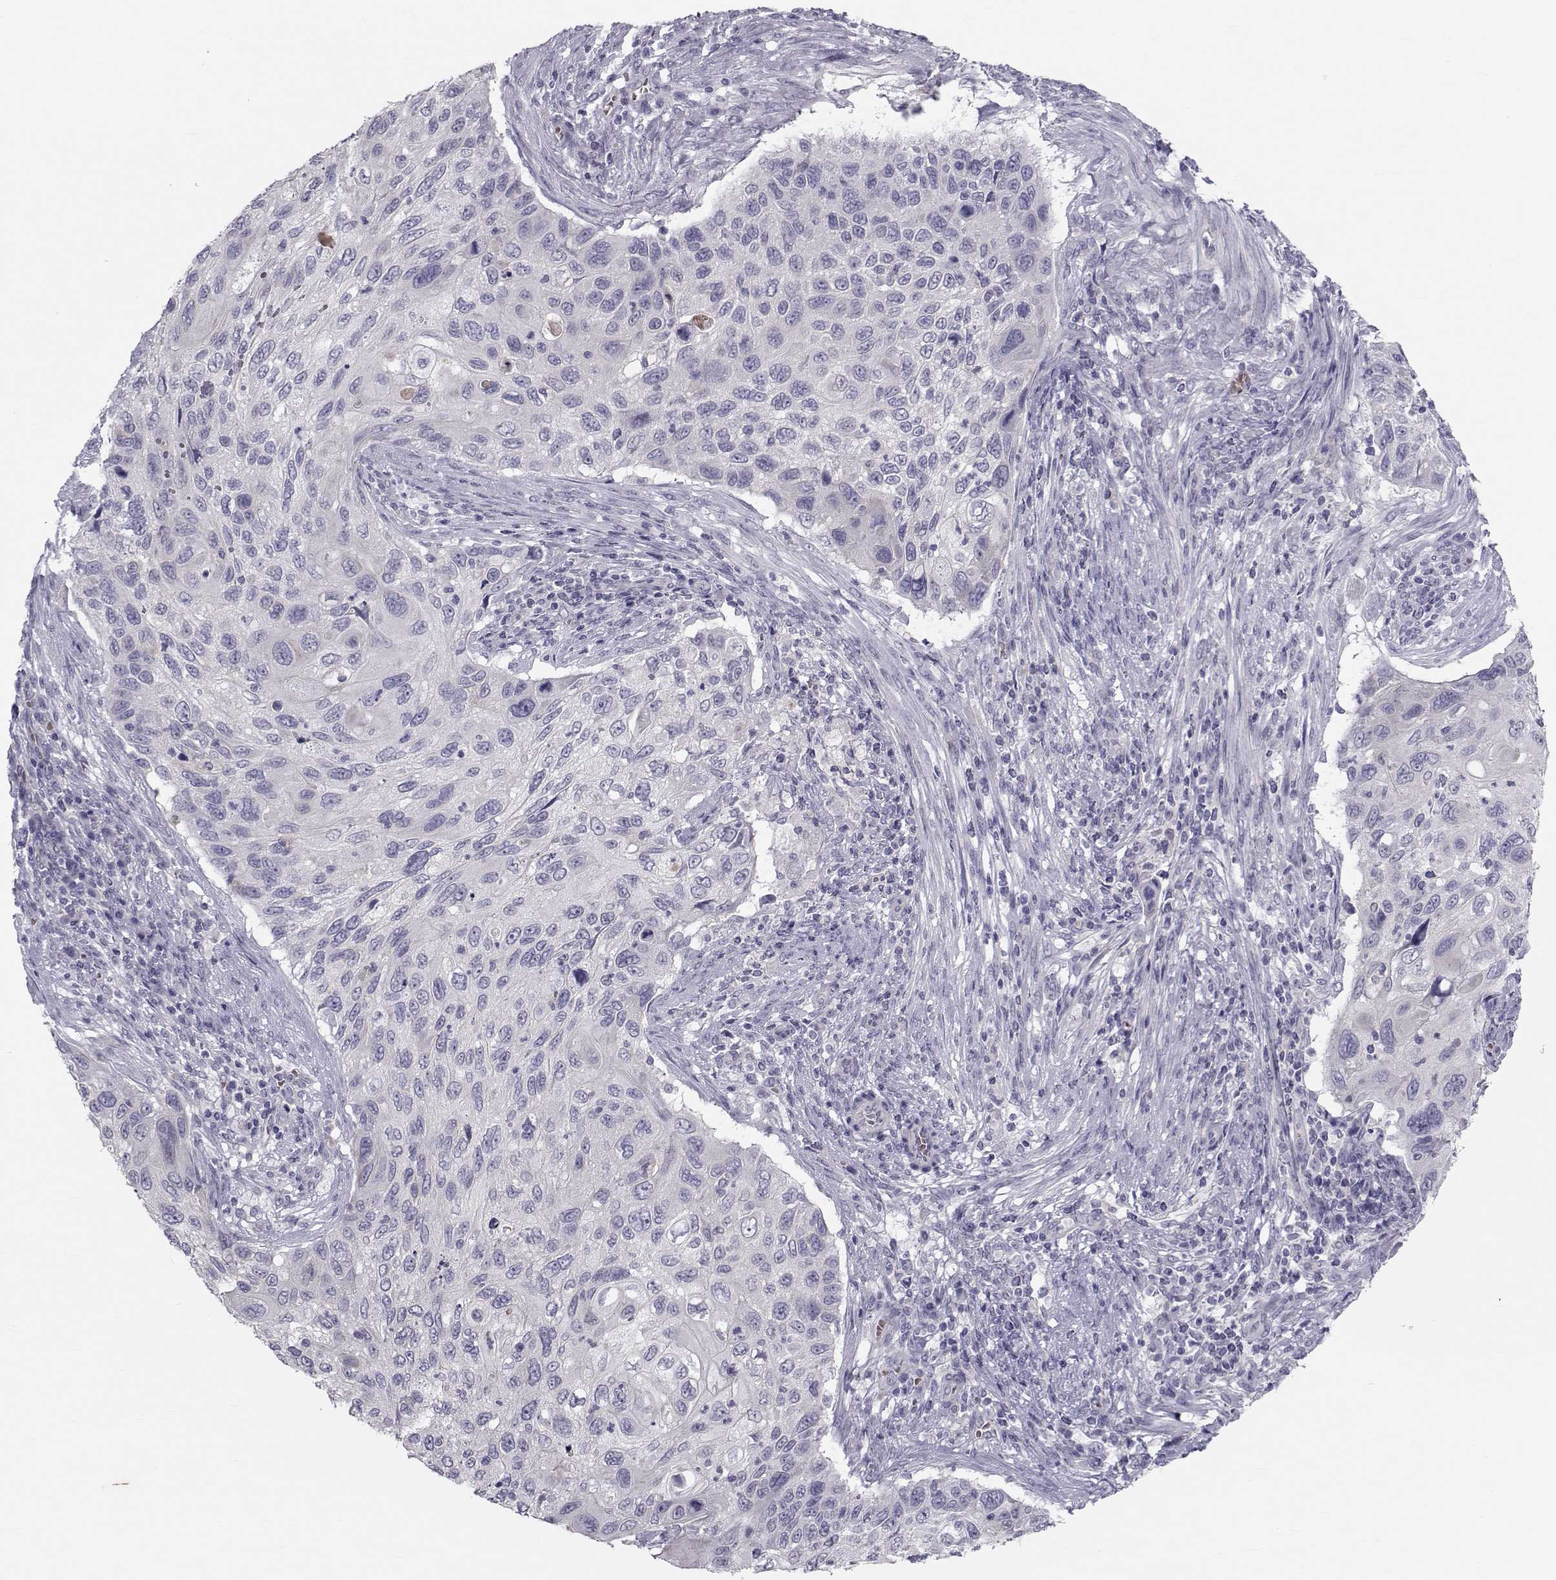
{"staining": {"intensity": "negative", "quantity": "none", "location": "none"}, "tissue": "cervical cancer", "cell_type": "Tumor cells", "image_type": "cancer", "snomed": [{"axis": "morphology", "description": "Squamous cell carcinoma, NOS"}, {"axis": "topography", "description": "Cervix"}], "caption": "Human cervical squamous cell carcinoma stained for a protein using immunohistochemistry exhibits no staining in tumor cells.", "gene": "GARIN3", "patient": {"sex": "female", "age": 70}}